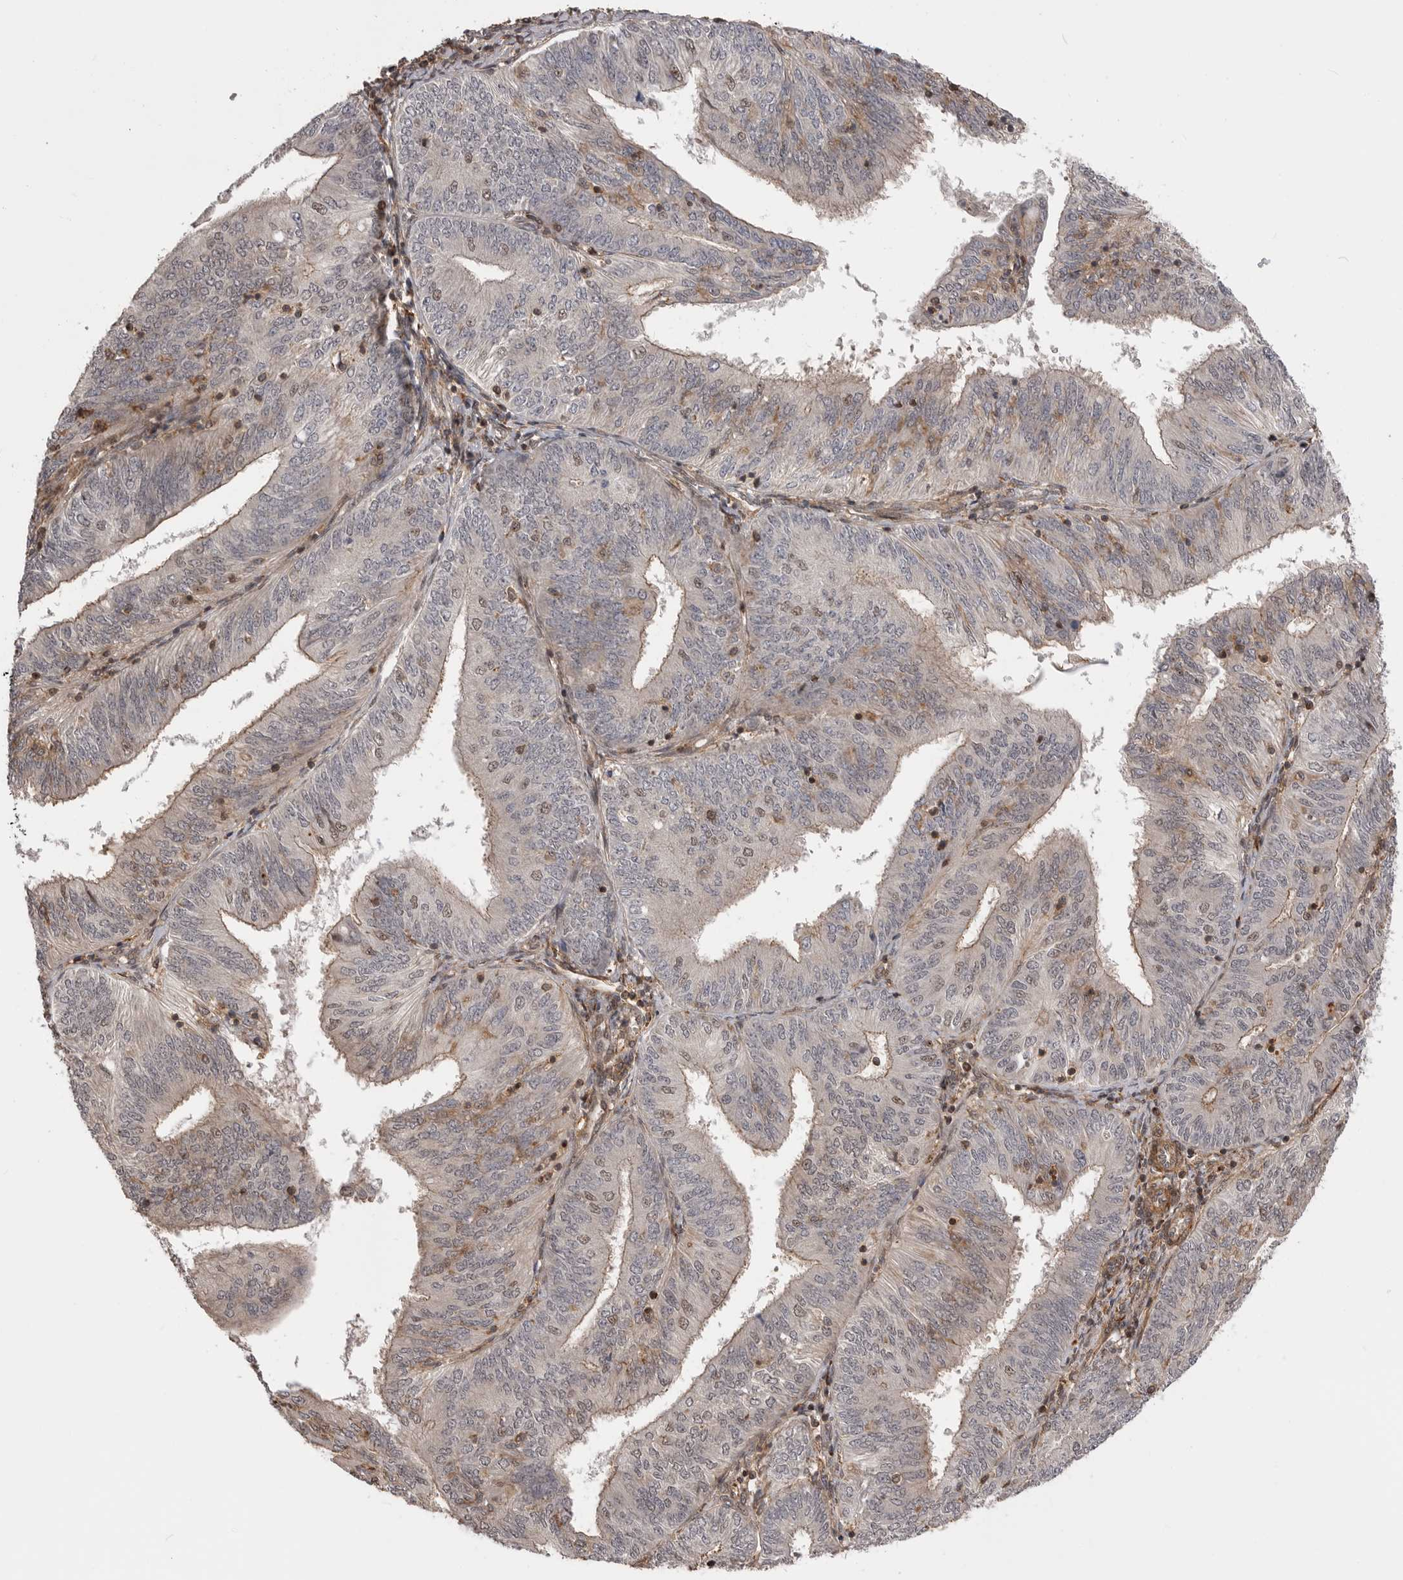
{"staining": {"intensity": "weak", "quantity": "25%-75%", "location": "nuclear"}, "tissue": "endometrial cancer", "cell_type": "Tumor cells", "image_type": "cancer", "snomed": [{"axis": "morphology", "description": "Adenocarcinoma, NOS"}, {"axis": "topography", "description": "Endometrium"}], "caption": "IHC photomicrograph of human endometrial cancer (adenocarcinoma) stained for a protein (brown), which demonstrates low levels of weak nuclear staining in approximately 25%-75% of tumor cells.", "gene": "TRIM56", "patient": {"sex": "female", "age": 58}}